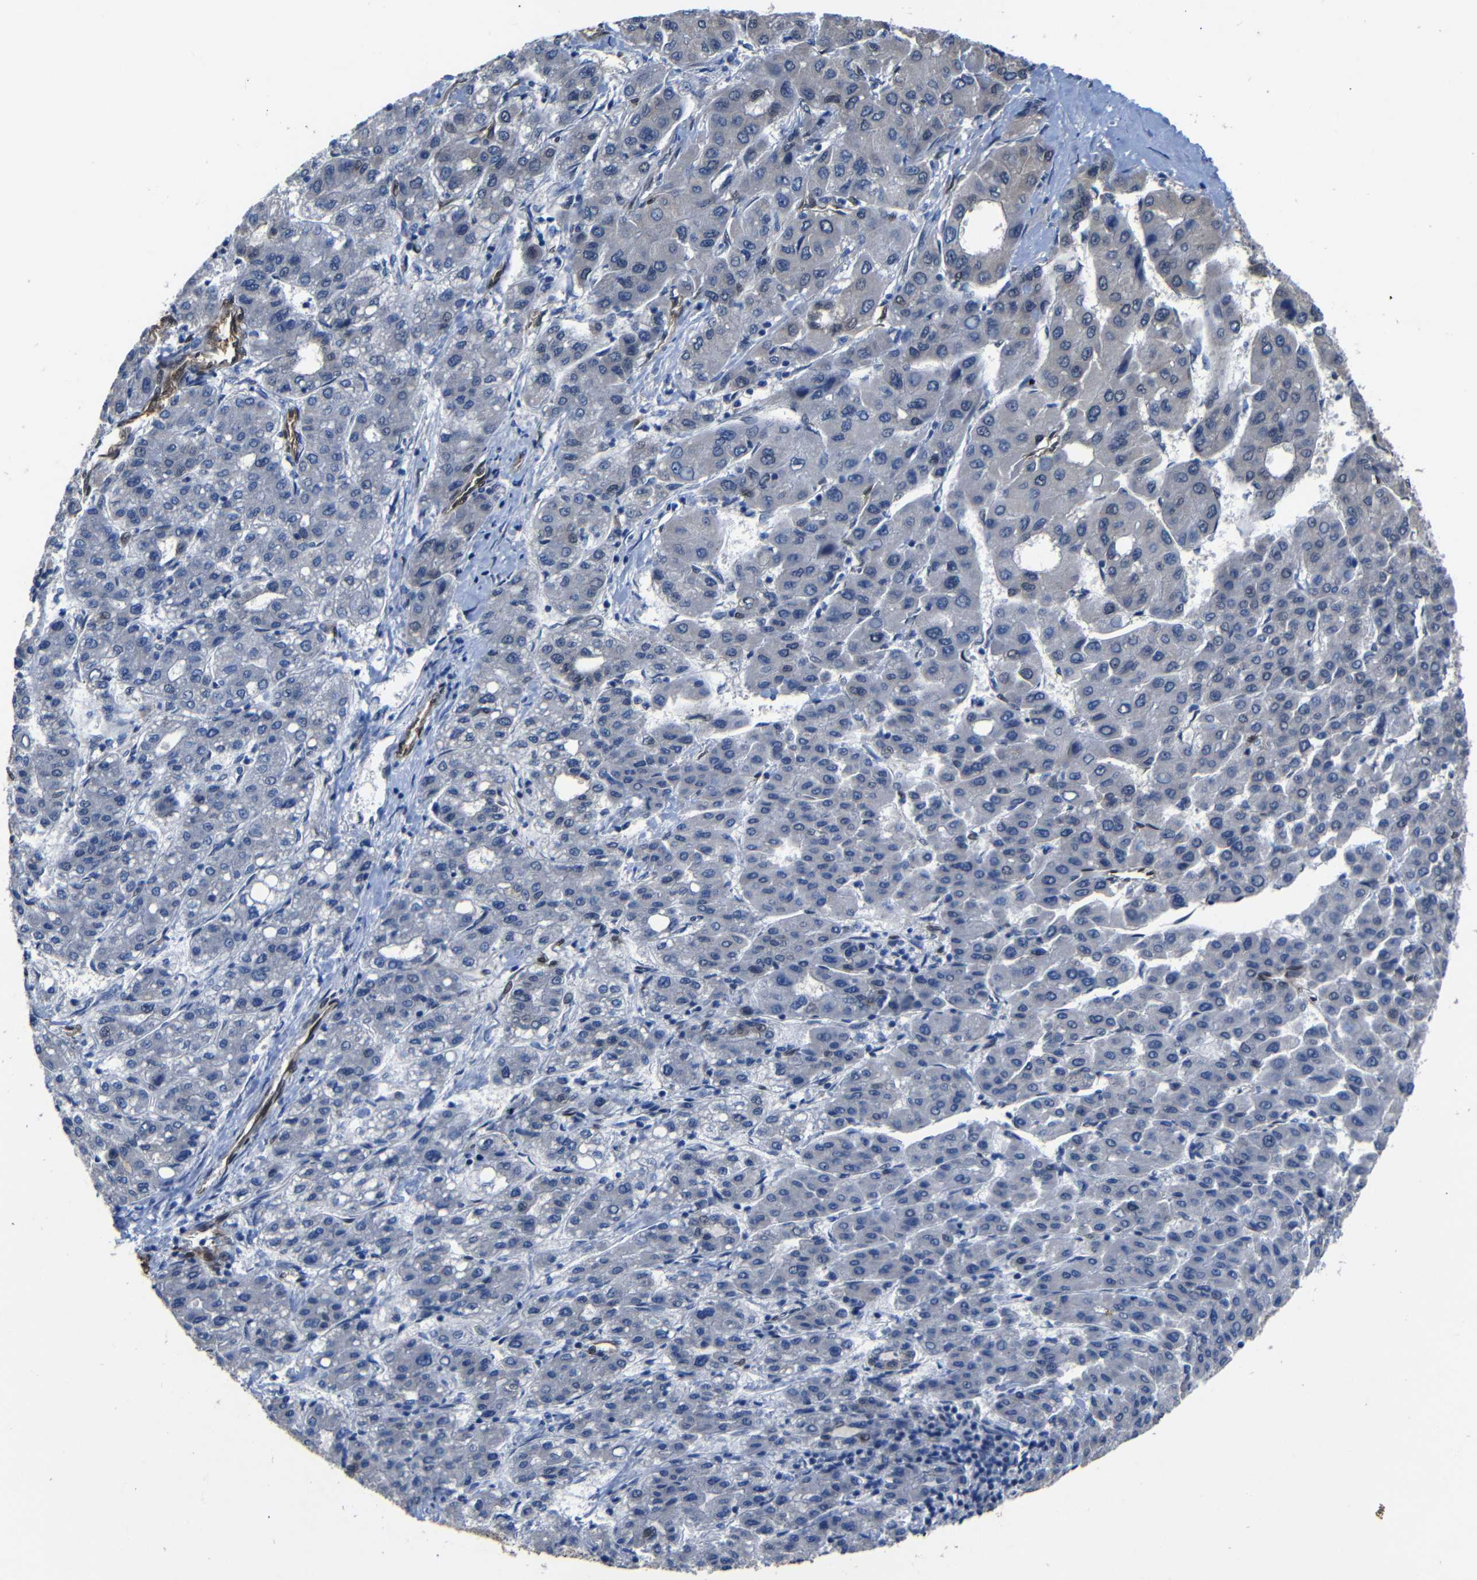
{"staining": {"intensity": "negative", "quantity": "none", "location": "none"}, "tissue": "liver cancer", "cell_type": "Tumor cells", "image_type": "cancer", "snomed": [{"axis": "morphology", "description": "Carcinoma, Hepatocellular, NOS"}, {"axis": "topography", "description": "Liver"}], "caption": "The photomicrograph shows no staining of tumor cells in liver hepatocellular carcinoma.", "gene": "YAP1", "patient": {"sex": "male", "age": 65}}